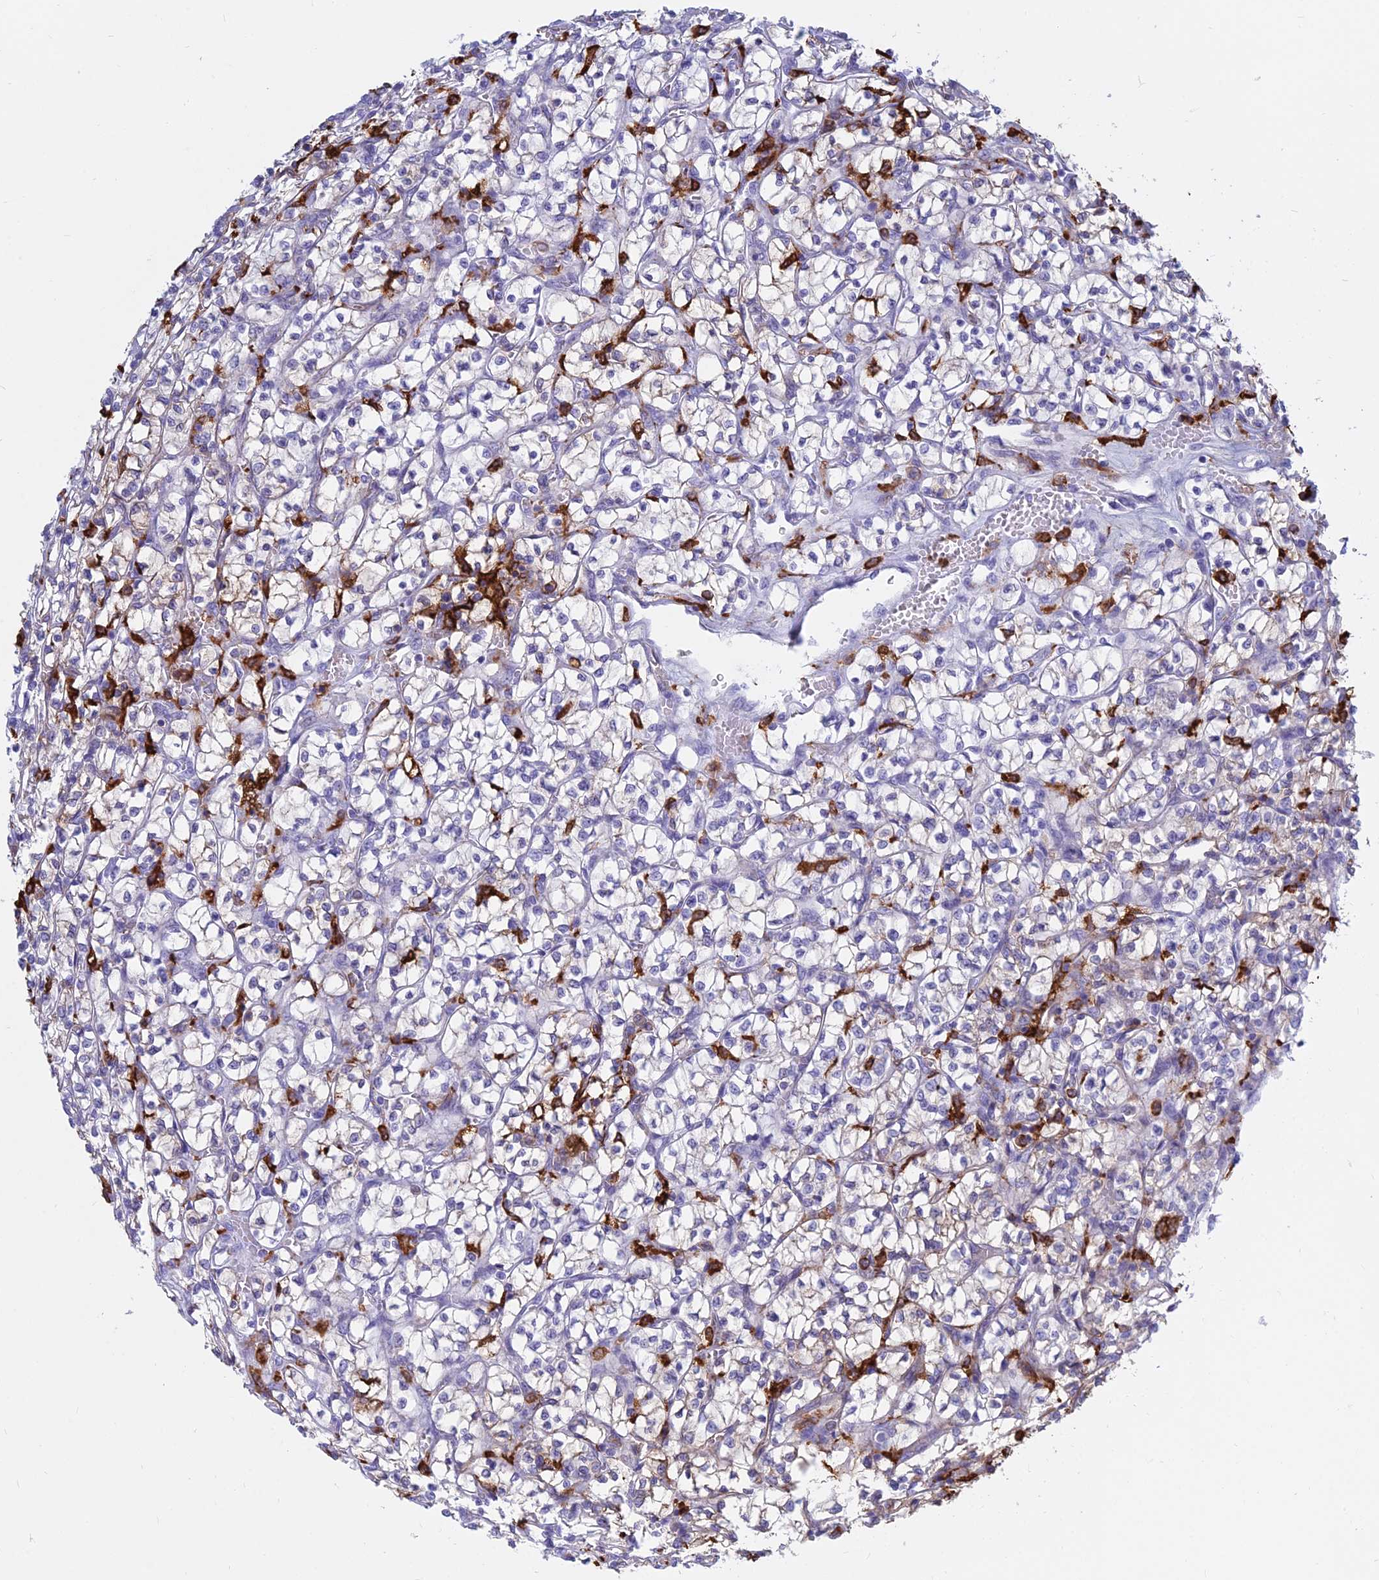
{"staining": {"intensity": "negative", "quantity": "none", "location": "none"}, "tissue": "renal cancer", "cell_type": "Tumor cells", "image_type": "cancer", "snomed": [{"axis": "morphology", "description": "Adenocarcinoma, NOS"}, {"axis": "topography", "description": "Kidney"}], "caption": "Micrograph shows no significant protein staining in tumor cells of renal cancer (adenocarcinoma).", "gene": "HLA-DRB1", "patient": {"sex": "female", "age": 64}}